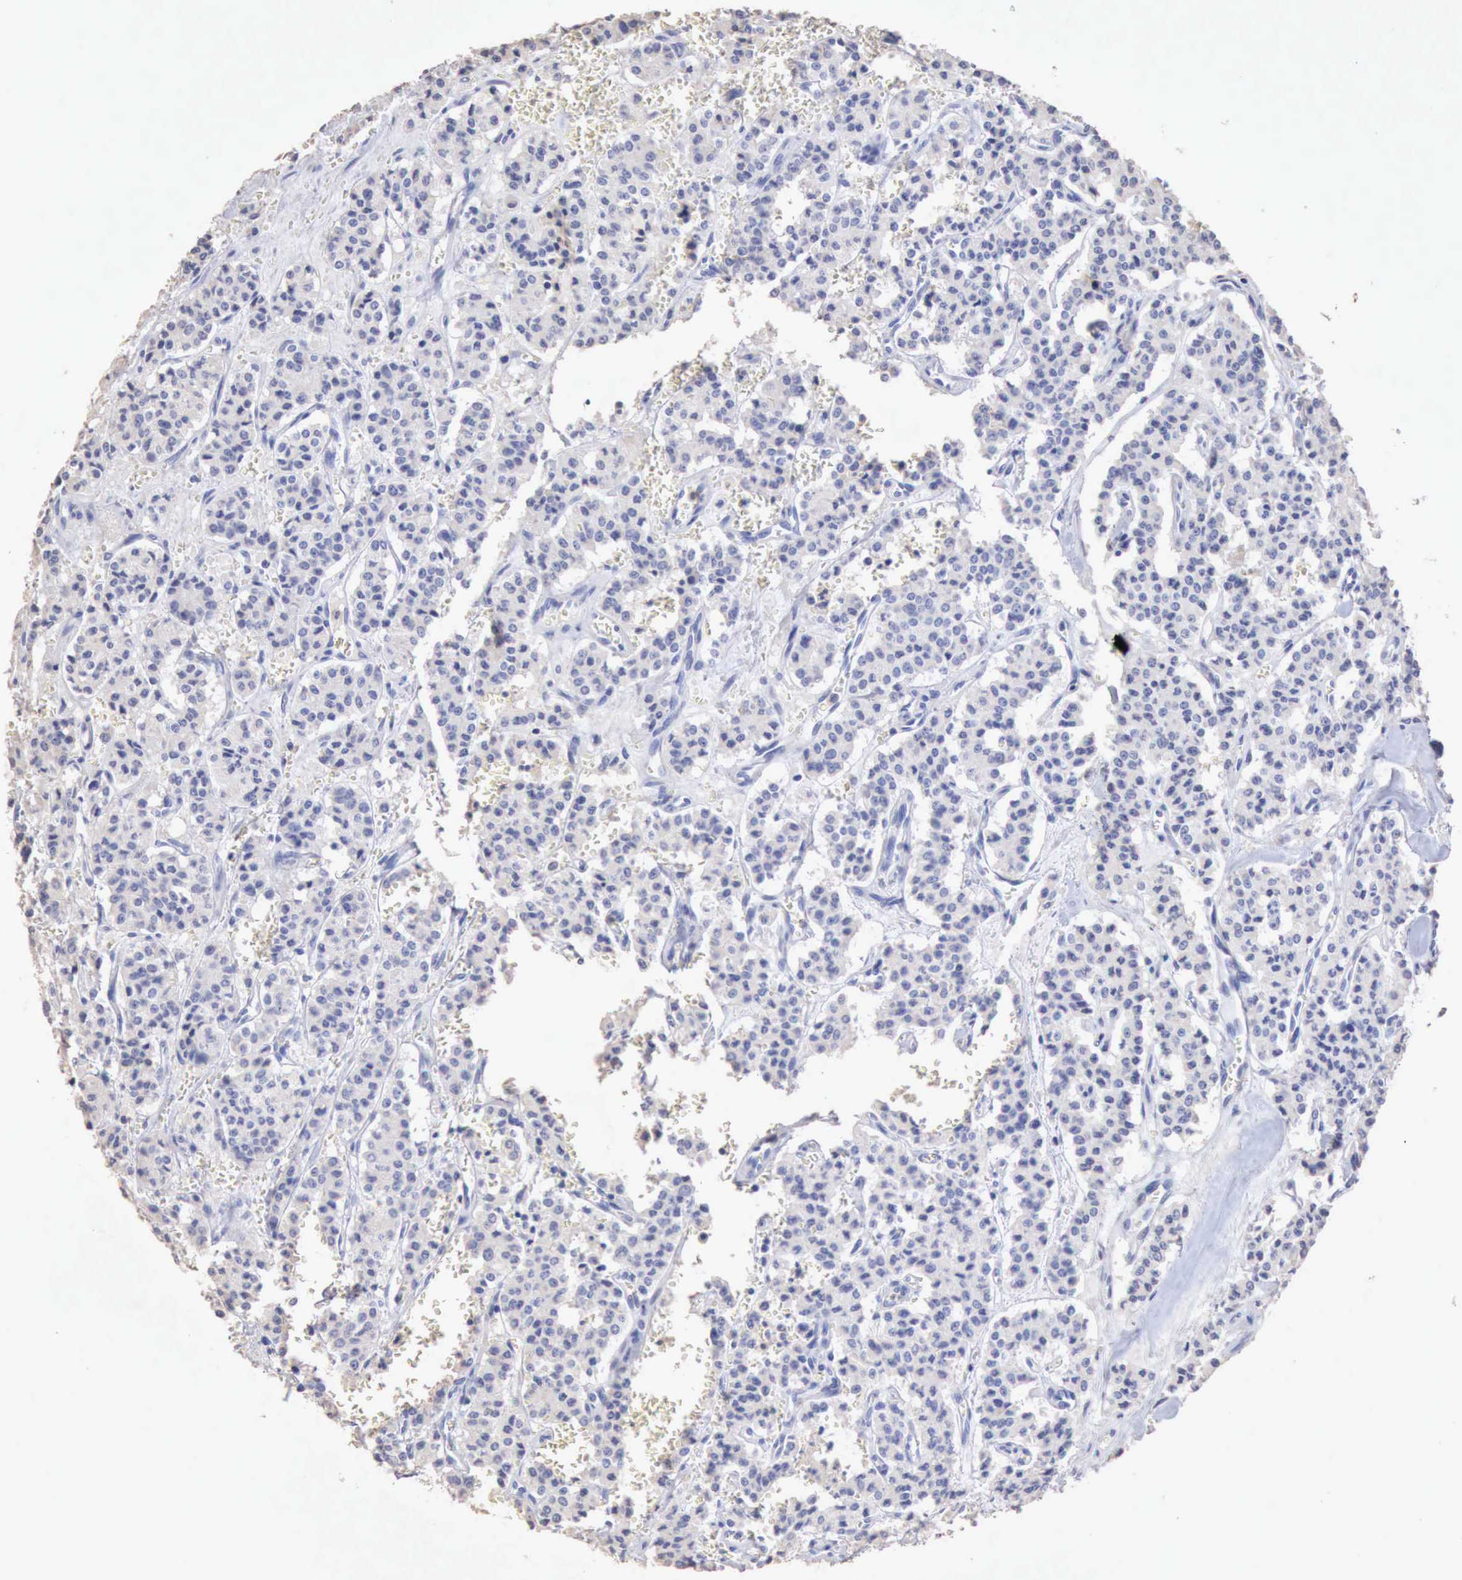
{"staining": {"intensity": "negative", "quantity": "none", "location": "none"}, "tissue": "carcinoid", "cell_type": "Tumor cells", "image_type": "cancer", "snomed": [{"axis": "morphology", "description": "Carcinoid, malignant, NOS"}, {"axis": "topography", "description": "Bronchus"}], "caption": "DAB (3,3'-diaminobenzidine) immunohistochemical staining of carcinoid (malignant) demonstrates no significant positivity in tumor cells. (DAB (3,3'-diaminobenzidine) immunohistochemistry, high magnification).", "gene": "KRT6B", "patient": {"sex": "male", "age": 55}}